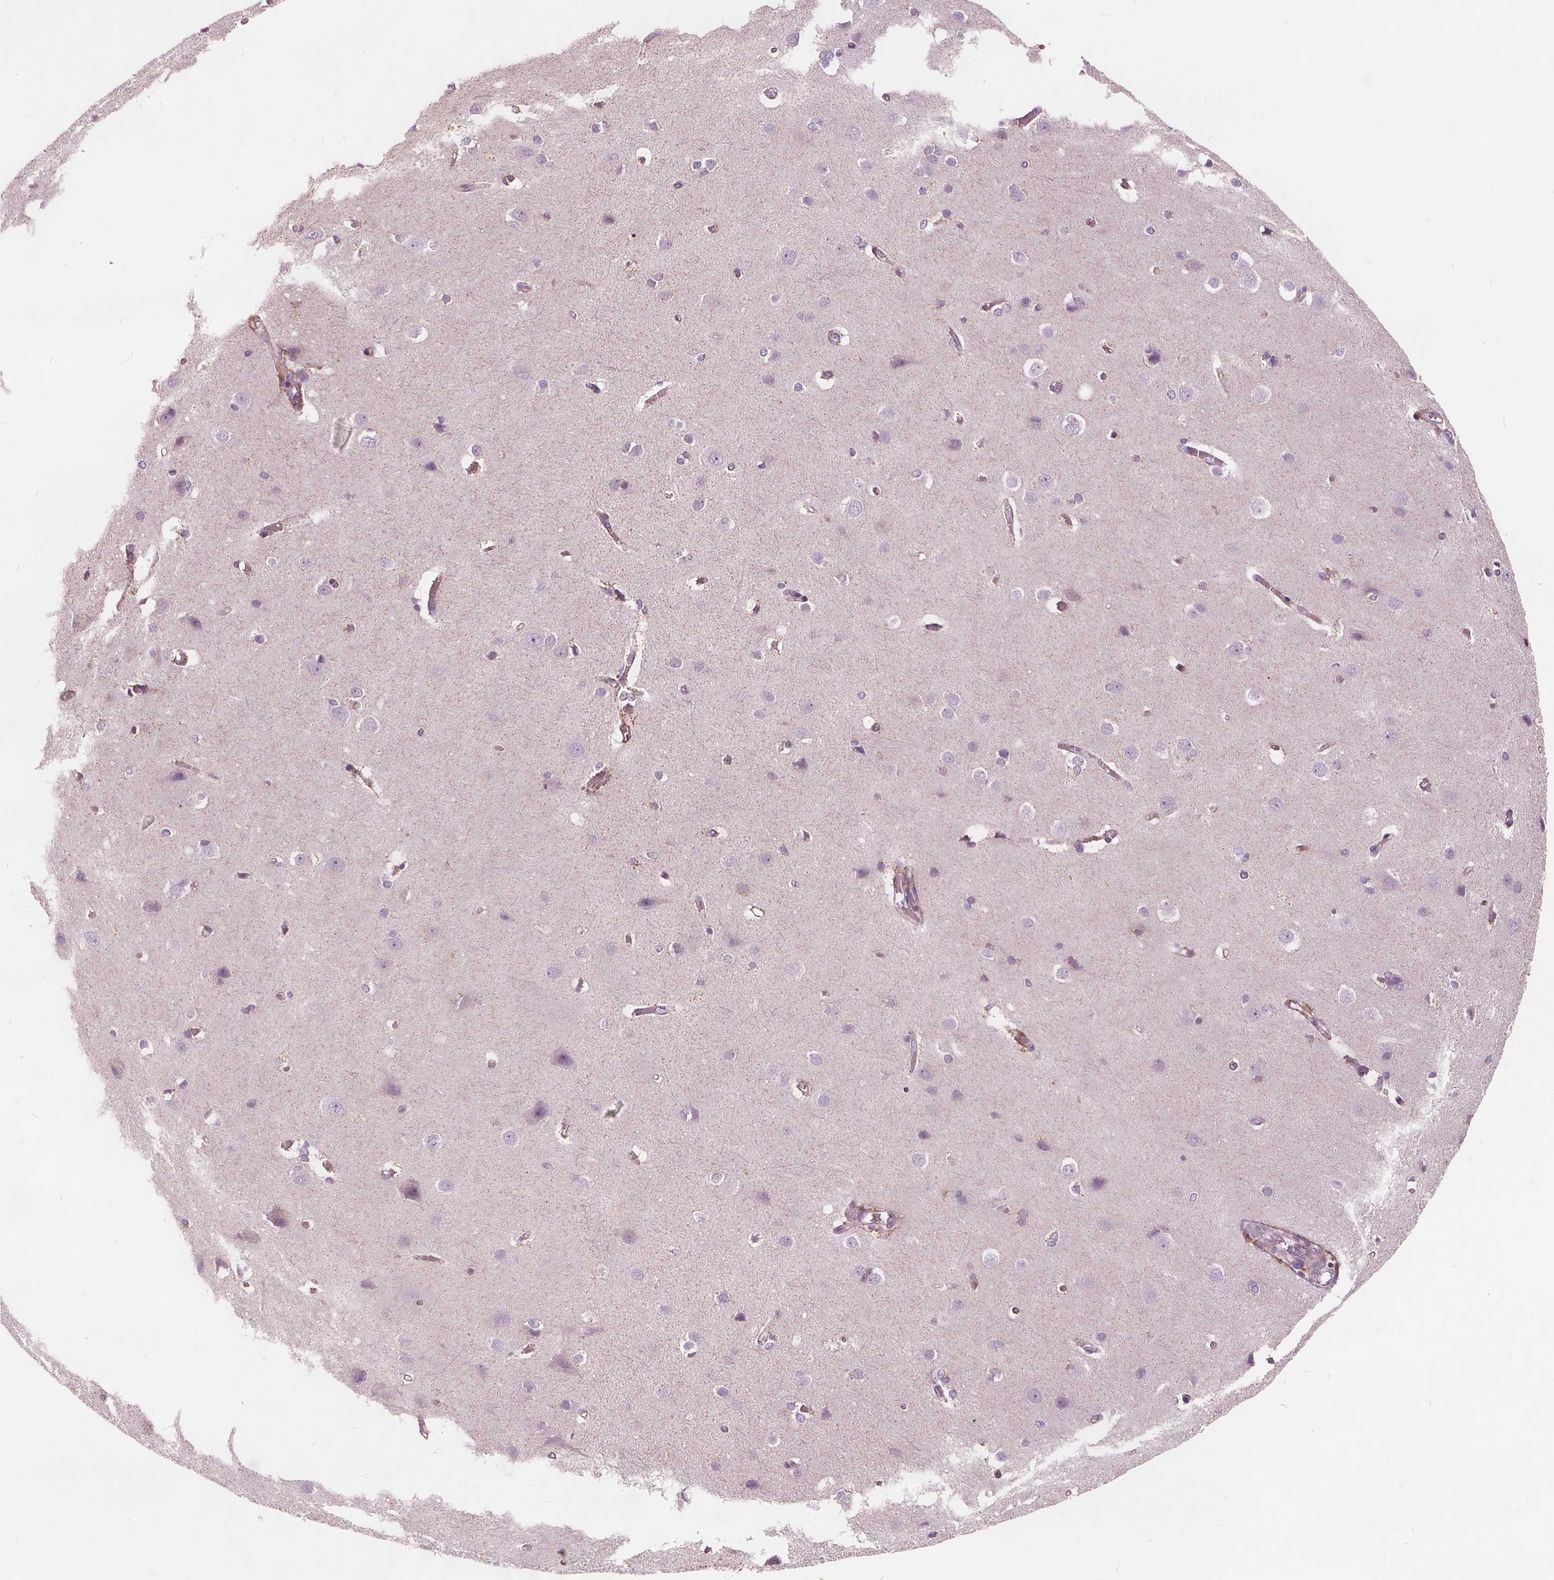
{"staining": {"intensity": "moderate", "quantity": "<25%", "location": "cytoplasmic/membranous"}, "tissue": "cerebral cortex", "cell_type": "Endothelial cells", "image_type": "normal", "snomed": [{"axis": "morphology", "description": "Normal tissue, NOS"}, {"axis": "topography", "description": "Cerebral cortex"}], "caption": "Moderate cytoplasmic/membranous expression for a protein is appreciated in about <25% of endothelial cells of unremarkable cerebral cortex using immunohistochemistry.", "gene": "ECI2", "patient": {"sex": "male", "age": 37}}